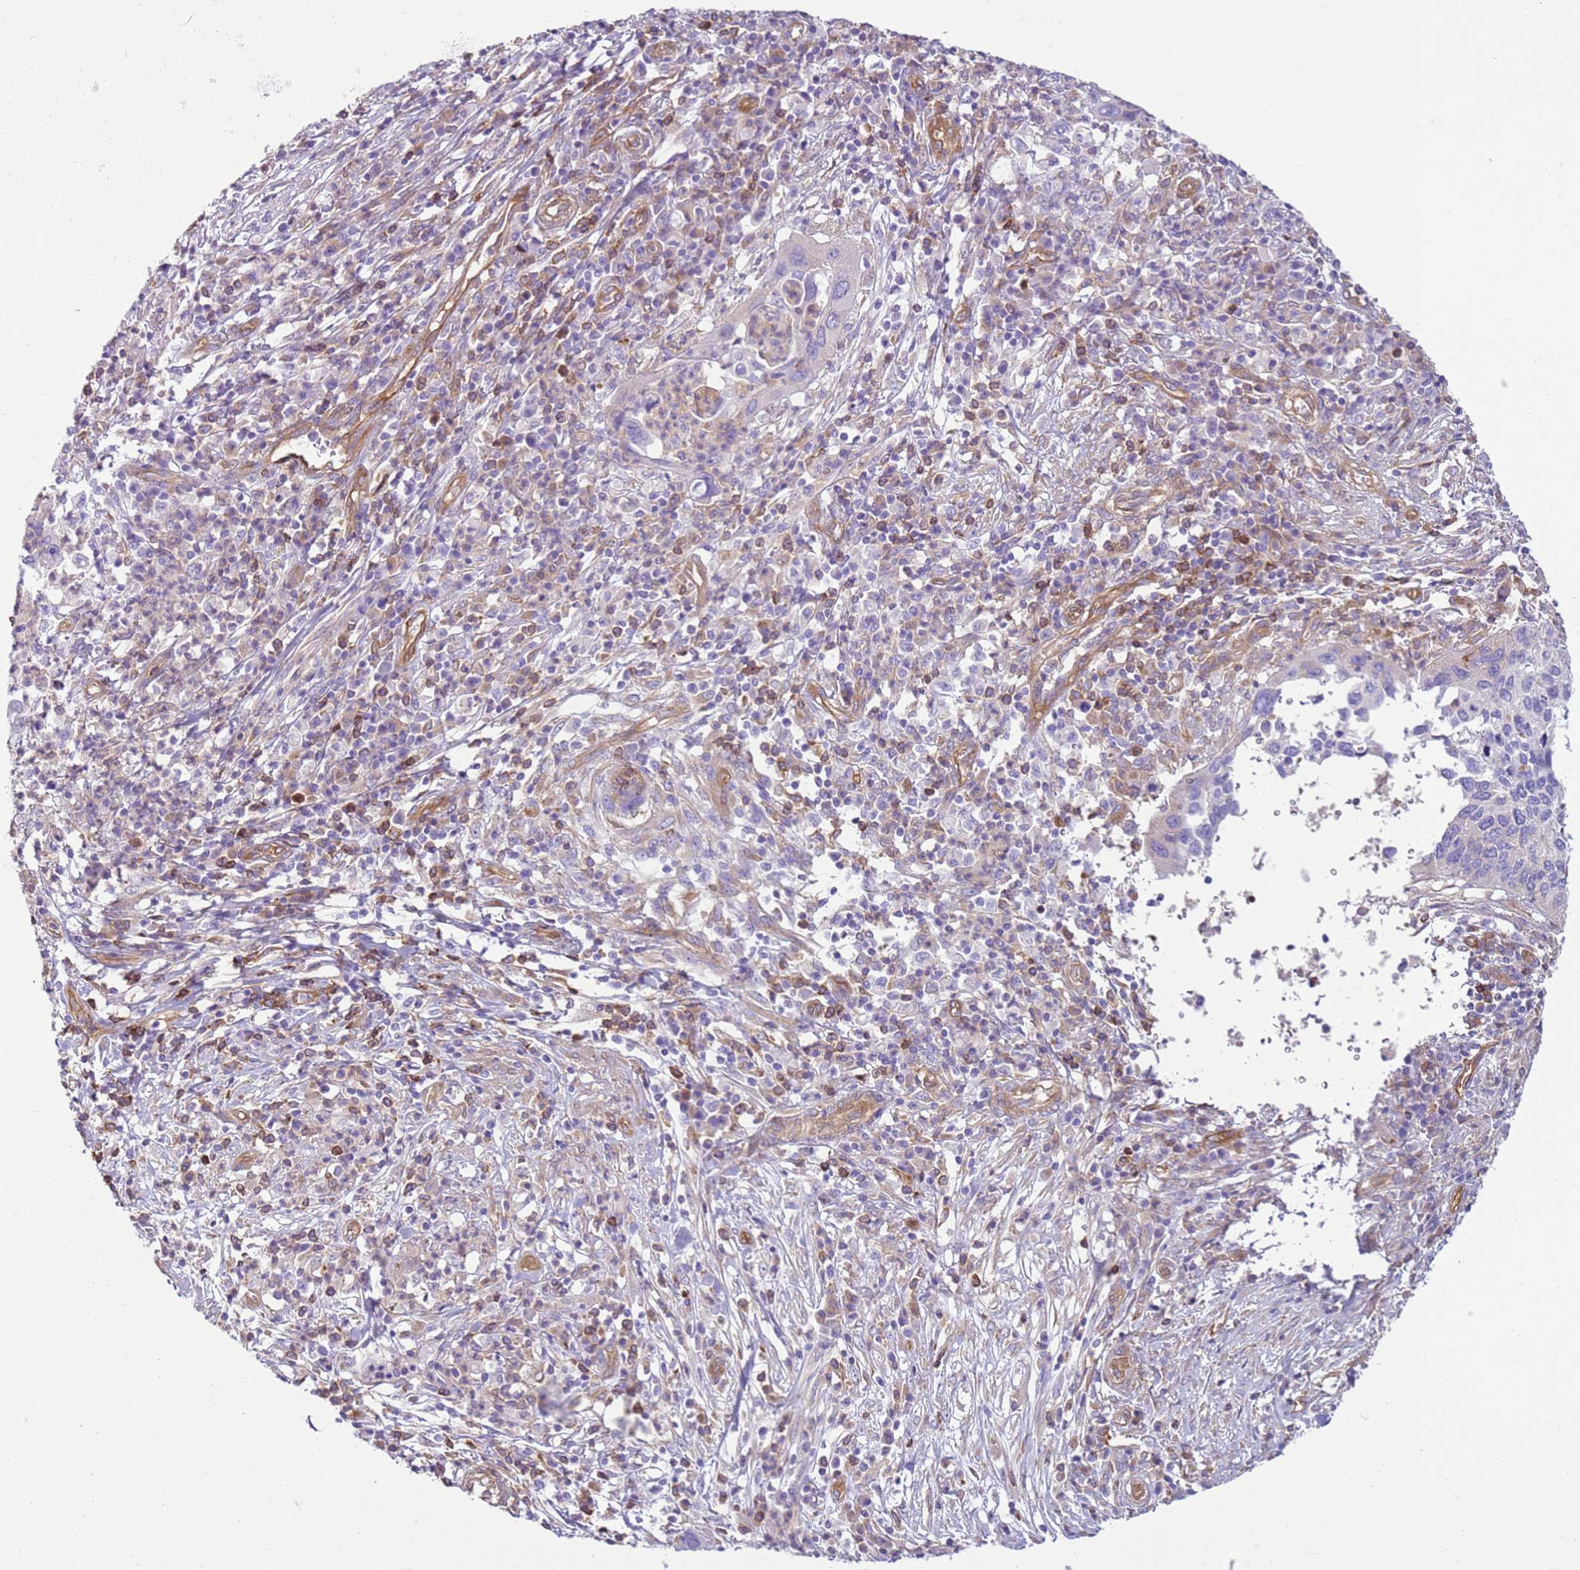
{"staining": {"intensity": "negative", "quantity": "none", "location": "none"}, "tissue": "cervical cancer", "cell_type": "Tumor cells", "image_type": "cancer", "snomed": [{"axis": "morphology", "description": "Squamous cell carcinoma, NOS"}, {"axis": "topography", "description": "Cervix"}], "caption": "Cervical squamous cell carcinoma stained for a protein using immunohistochemistry demonstrates no expression tumor cells.", "gene": "SNX21", "patient": {"sex": "female", "age": 38}}